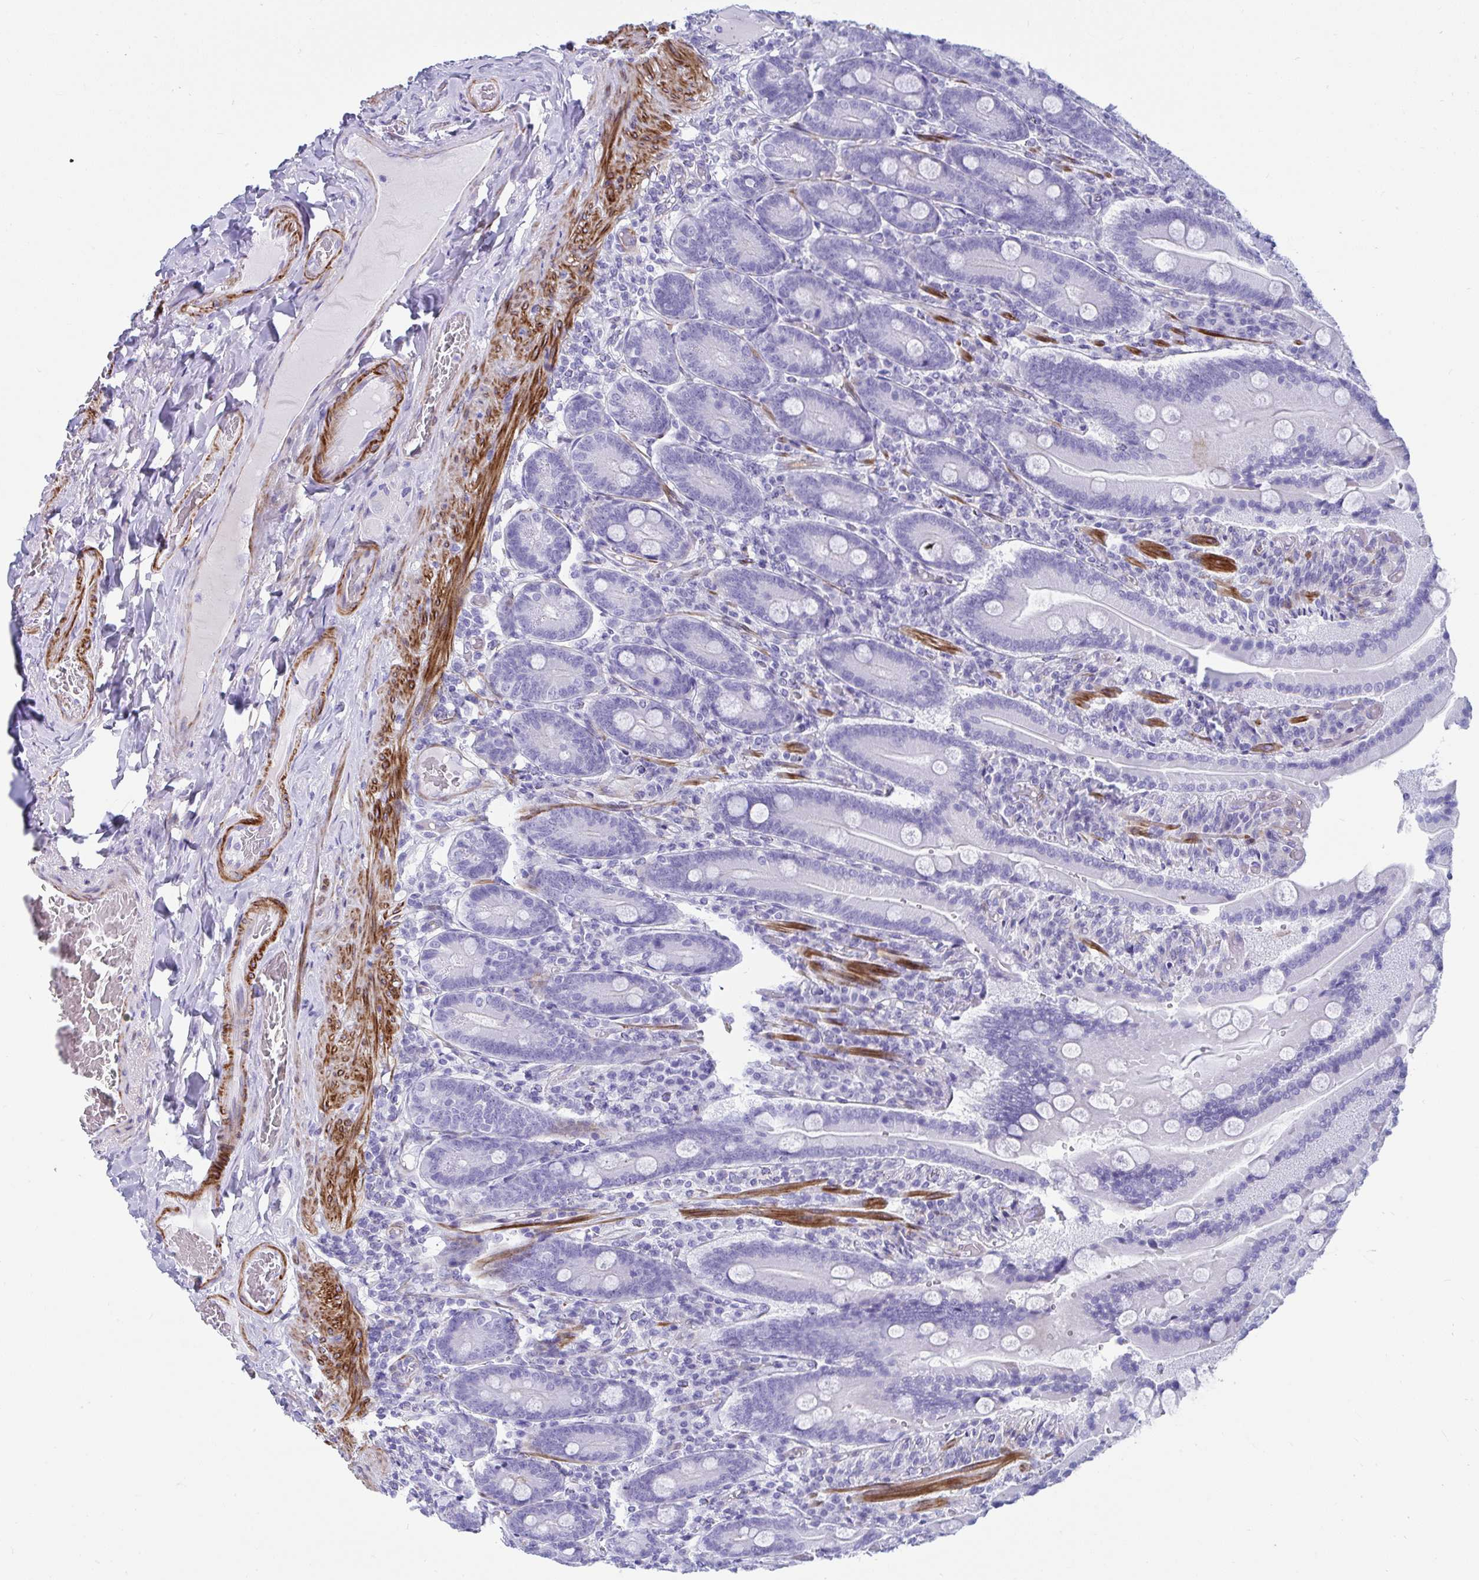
{"staining": {"intensity": "negative", "quantity": "none", "location": "none"}, "tissue": "duodenum", "cell_type": "Glandular cells", "image_type": "normal", "snomed": [{"axis": "morphology", "description": "Normal tissue, NOS"}, {"axis": "topography", "description": "Duodenum"}], "caption": "High magnification brightfield microscopy of benign duodenum stained with DAB (brown) and counterstained with hematoxylin (blue): glandular cells show no significant staining.", "gene": "GRXCR2", "patient": {"sex": "female", "age": 62}}